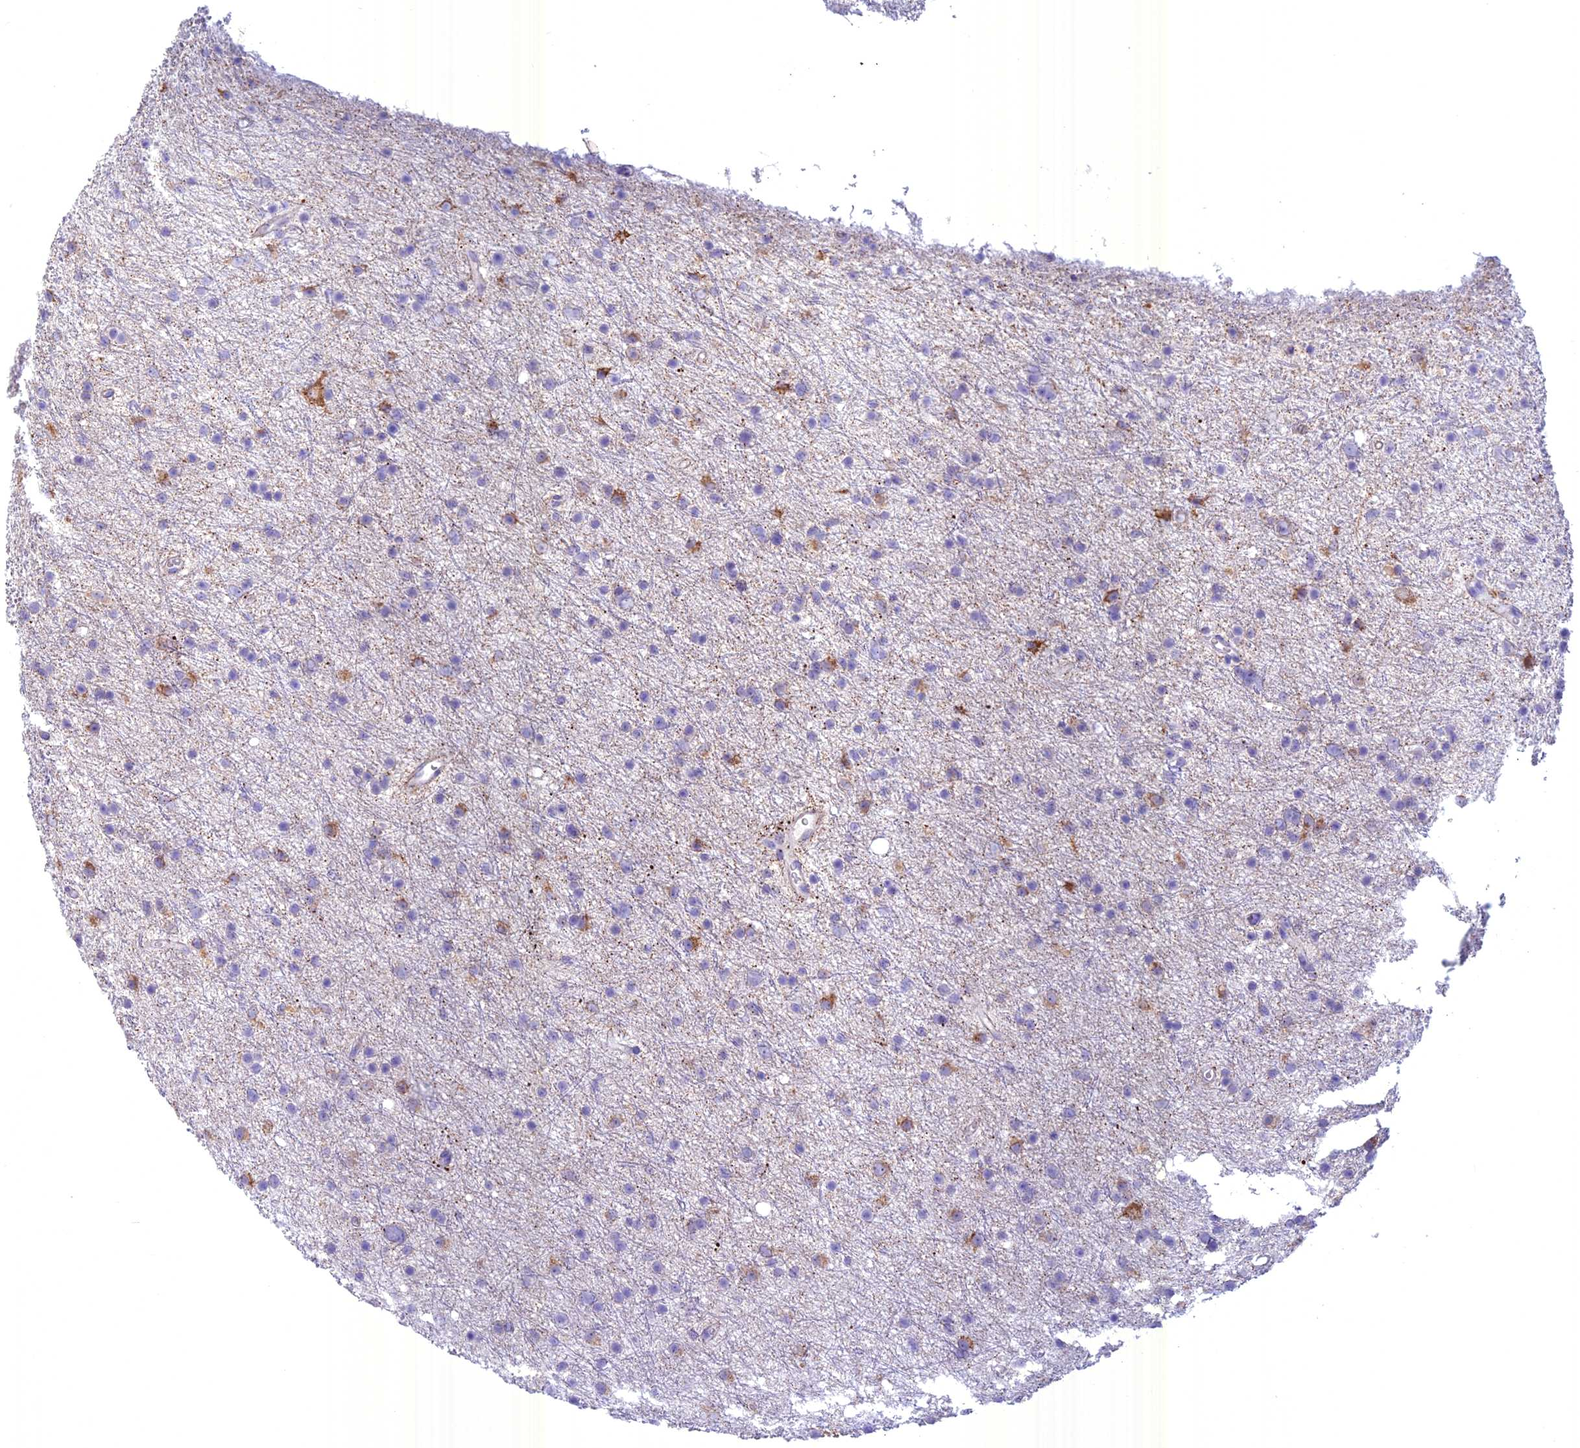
{"staining": {"intensity": "weak", "quantity": "<25%", "location": "cytoplasmic/membranous"}, "tissue": "glioma", "cell_type": "Tumor cells", "image_type": "cancer", "snomed": [{"axis": "morphology", "description": "Glioma, malignant, Low grade"}, {"axis": "topography", "description": "Cerebral cortex"}], "caption": "Glioma was stained to show a protein in brown. There is no significant positivity in tumor cells. (Stains: DAB immunohistochemistry with hematoxylin counter stain, Microscopy: brightfield microscopy at high magnification).", "gene": "SPHKAP", "patient": {"sex": "female", "age": 39}}